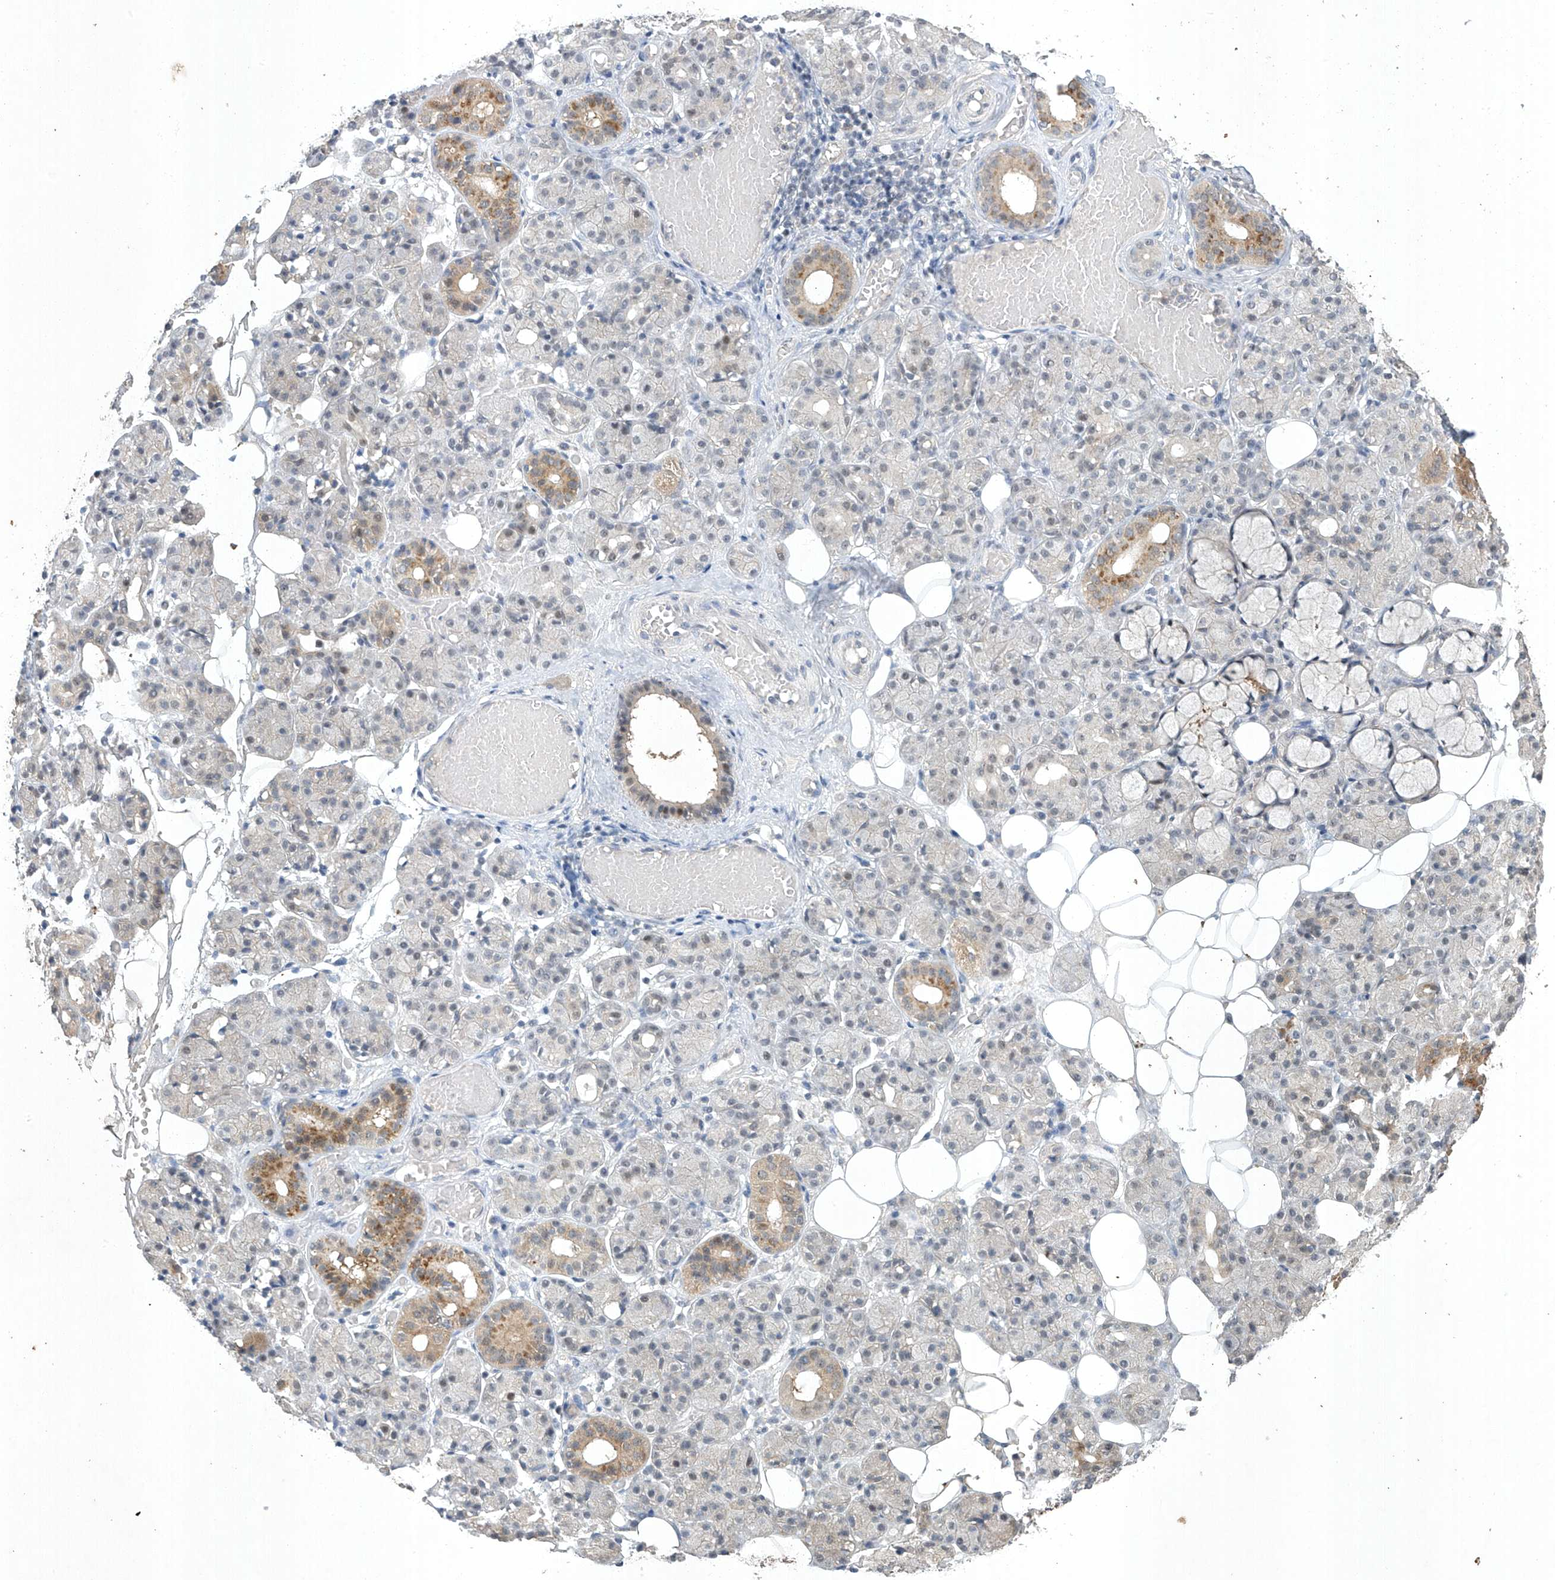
{"staining": {"intensity": "moderate", "quantity": "<25%", "location": "cytoplasmic/membranous"}, "tissue": "salivary gland", "cell_type": "Glandular cells", "image_type": "normal", "snomed": [{"axis": "morphology", "description": "Normal tissue, NOS"}, {"axis": "topography", "description": "Salivary gland"}], "caption": "Protein expression by IHC demonstrates moderate cytoplasmic/membranous positivity in about <25% of glandular cells in benign salivary gland. (Brightfield microscopy of DAB IHC at high magnification).", "gene": "TAF8", "patient": {"sex": "male", "age": 63}}